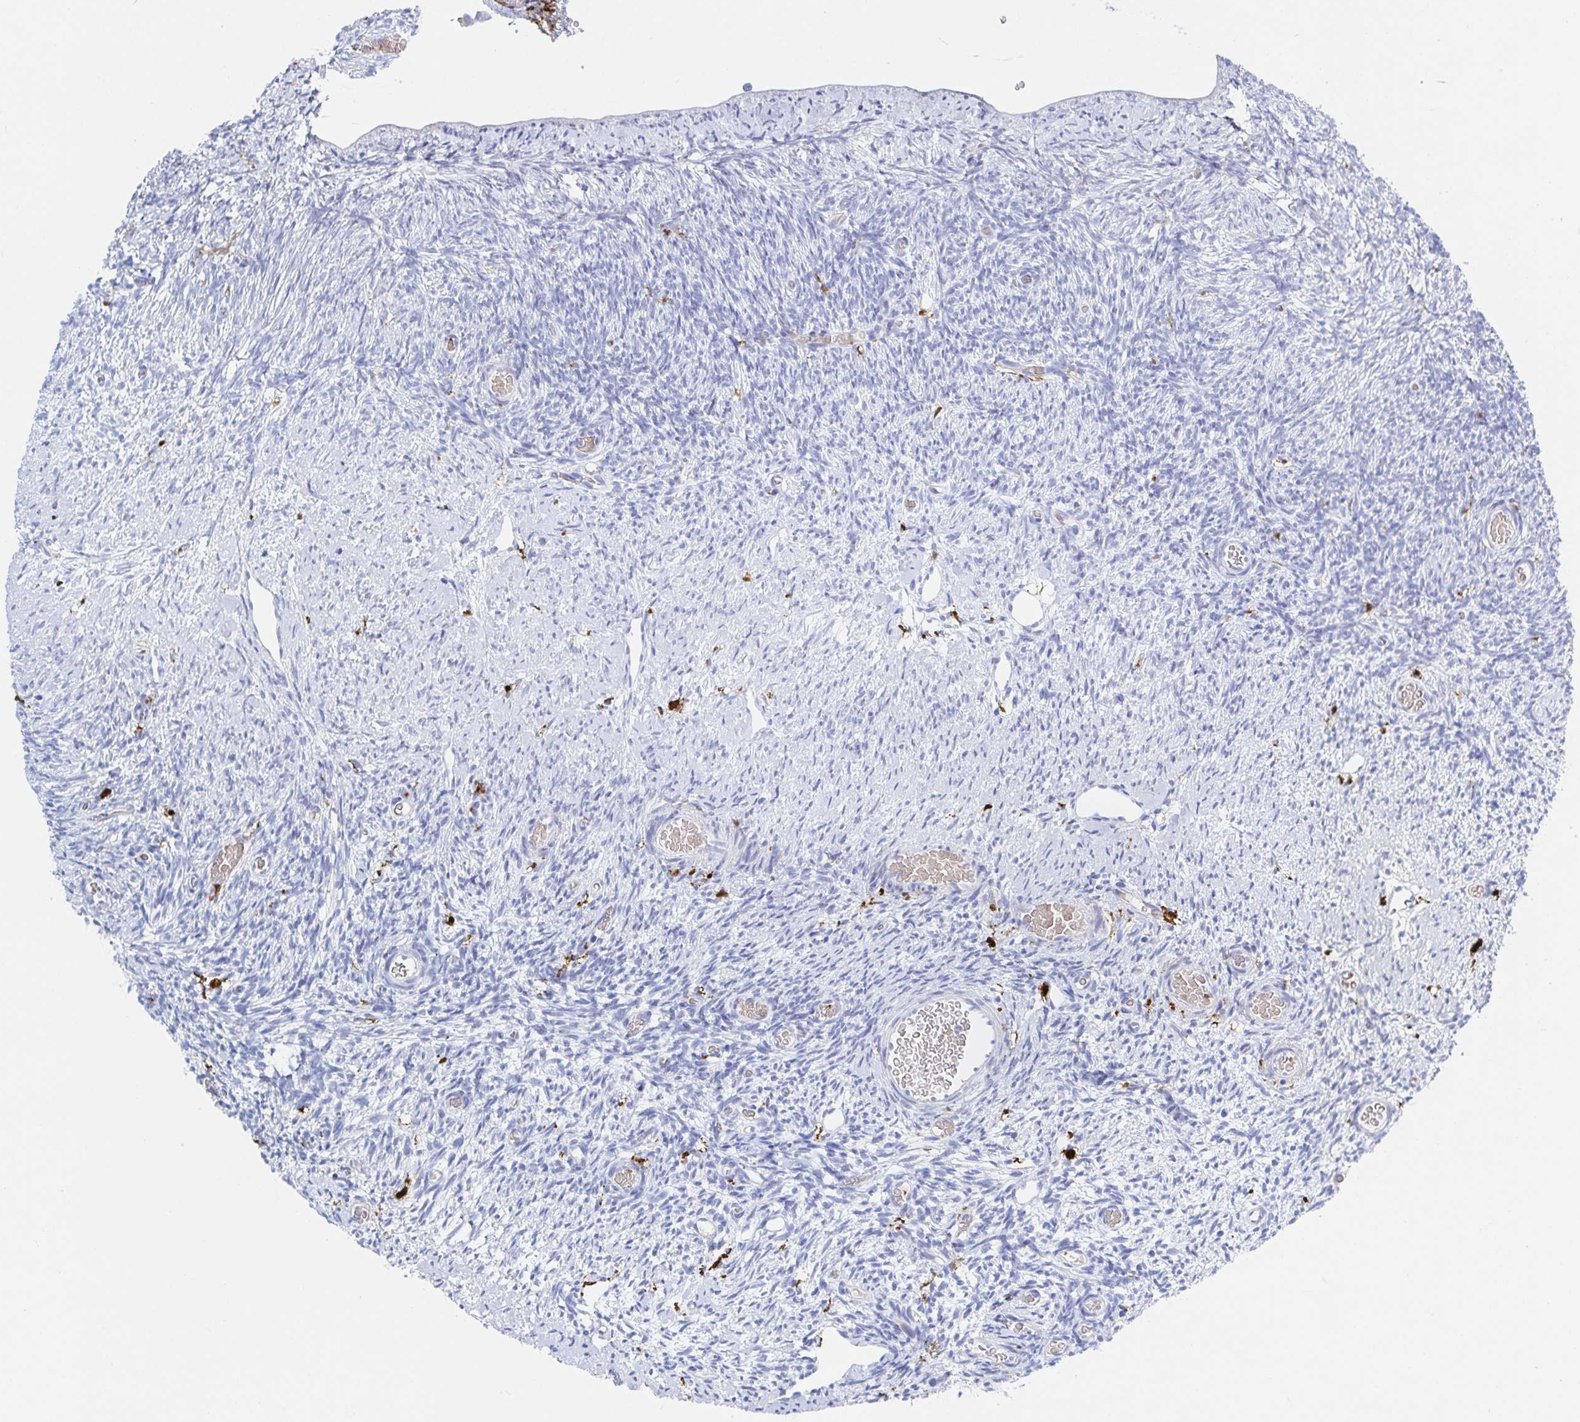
{"staining": {"intensity": "negative", "quantity": "none", "location": "none"}, "tissue": "ovary", "cell_type": "Follicle cells", "image_type": "normal", "snomed": [{"axis": "morphology", "description": "Normal tissue, NOS"}, {"axis": "topography", "description": "Ovary"}], "caption": "DAB (3,3'-diaminobenzidine) immunohistochemical staining of normal ovary demonstrates no significant expression in follicle cells.", "gene": "OR2A1", "patient": {"sex": "female", "age": 39}}